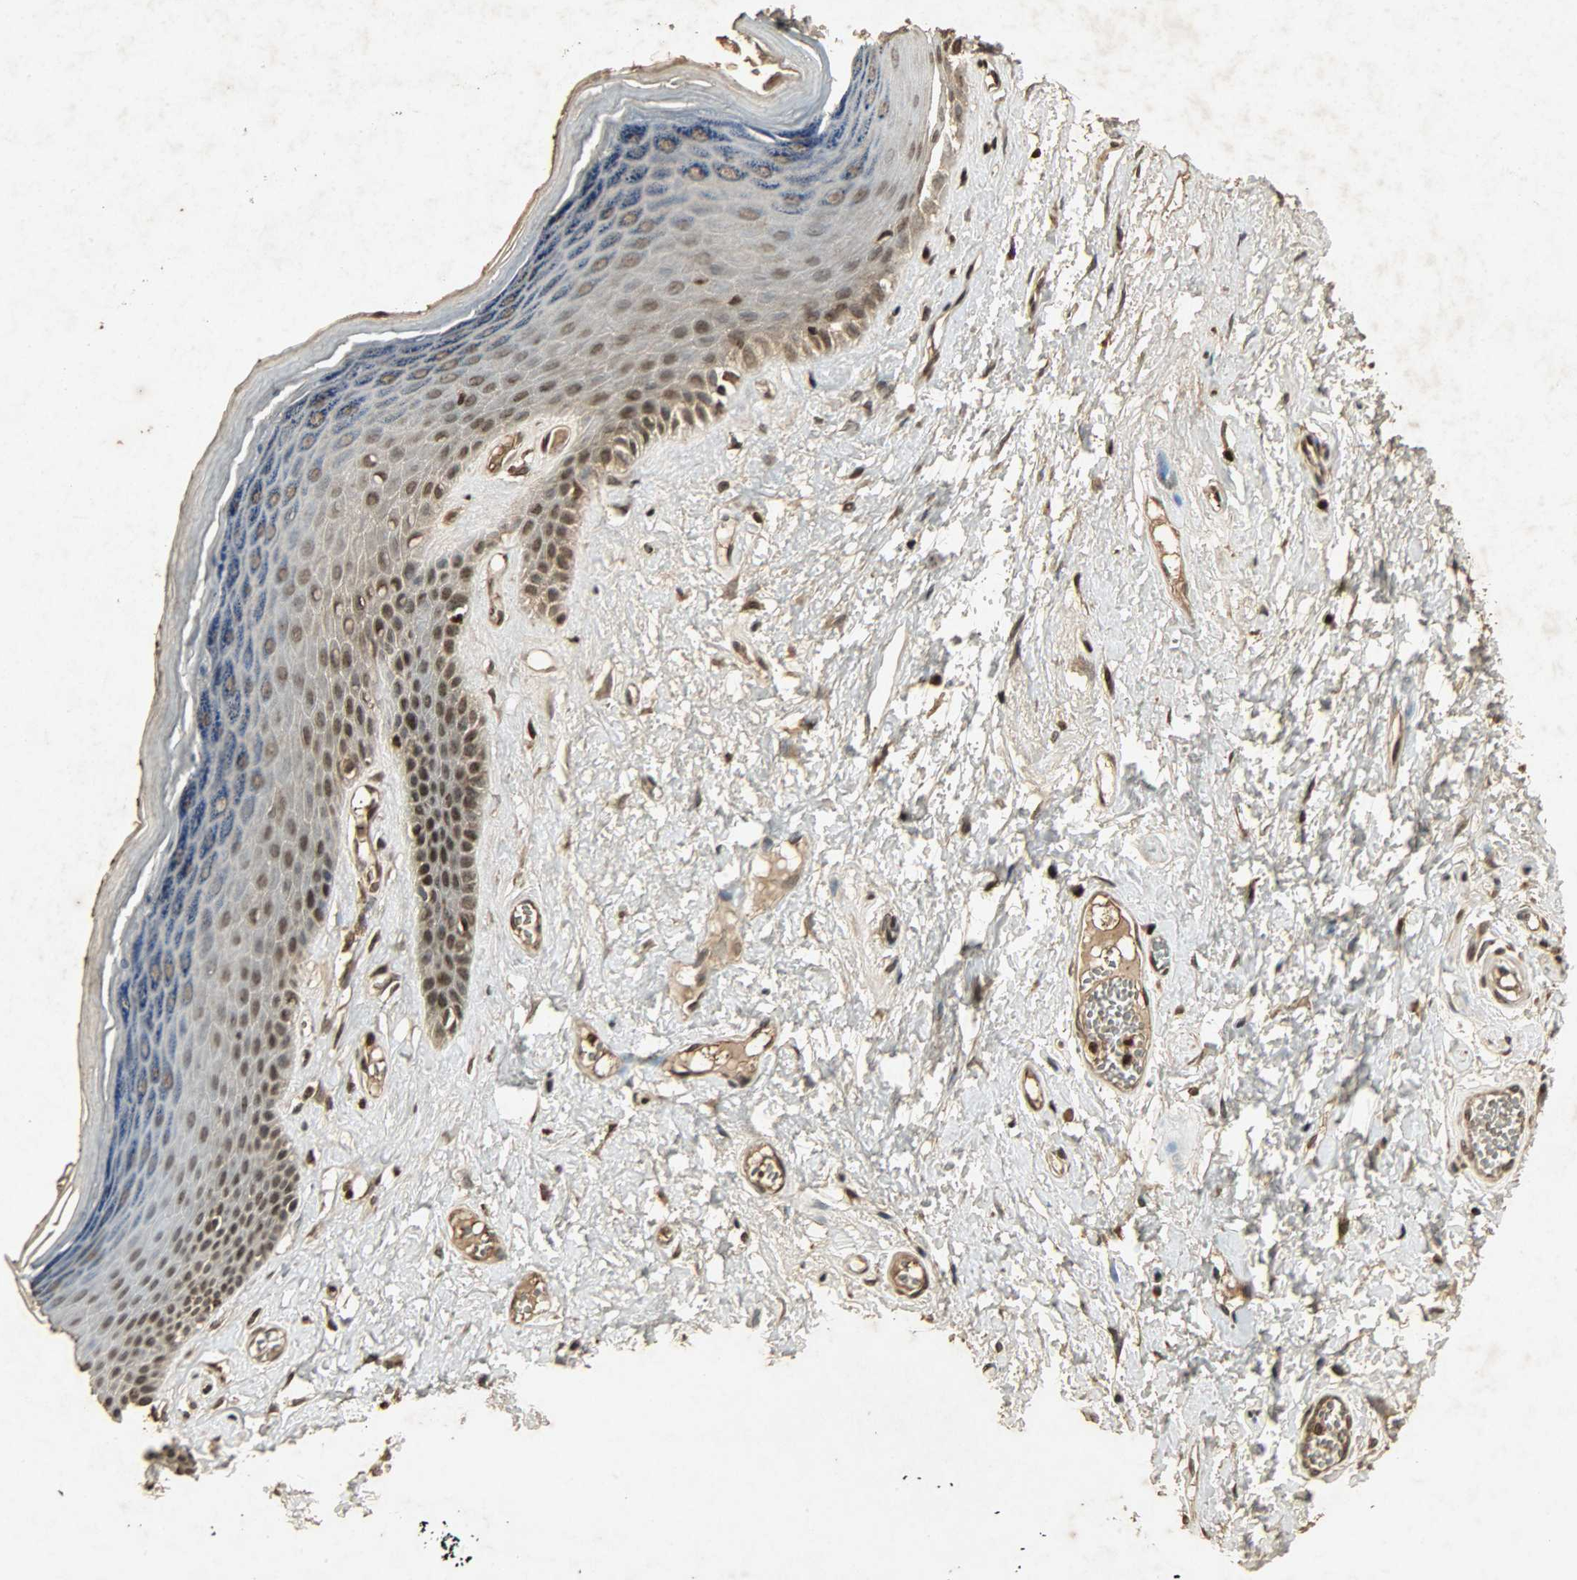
{"staining": {"intensity": "strong", "quantity": ">75%", "location": "nuclear"}, "tissue": "skin", "cell_type": "Epidermal cells", "image_type": "normal", "snomed": [{"axis": "morphology", "description": "Normal tissue, NOS"}, {"axis": "morphology", "description": "Inflammation, NOS"}, {"axis": "topography", "description": "Vulva"}], "caption": "This is a histology image of immunohistochemistry (IHC) staining of unremarkable skin, which shows strong positivity in the nuclear of epidermal cells.", "gene": "PPP3R1", "patient": {"sex": "female", "age": 84}}